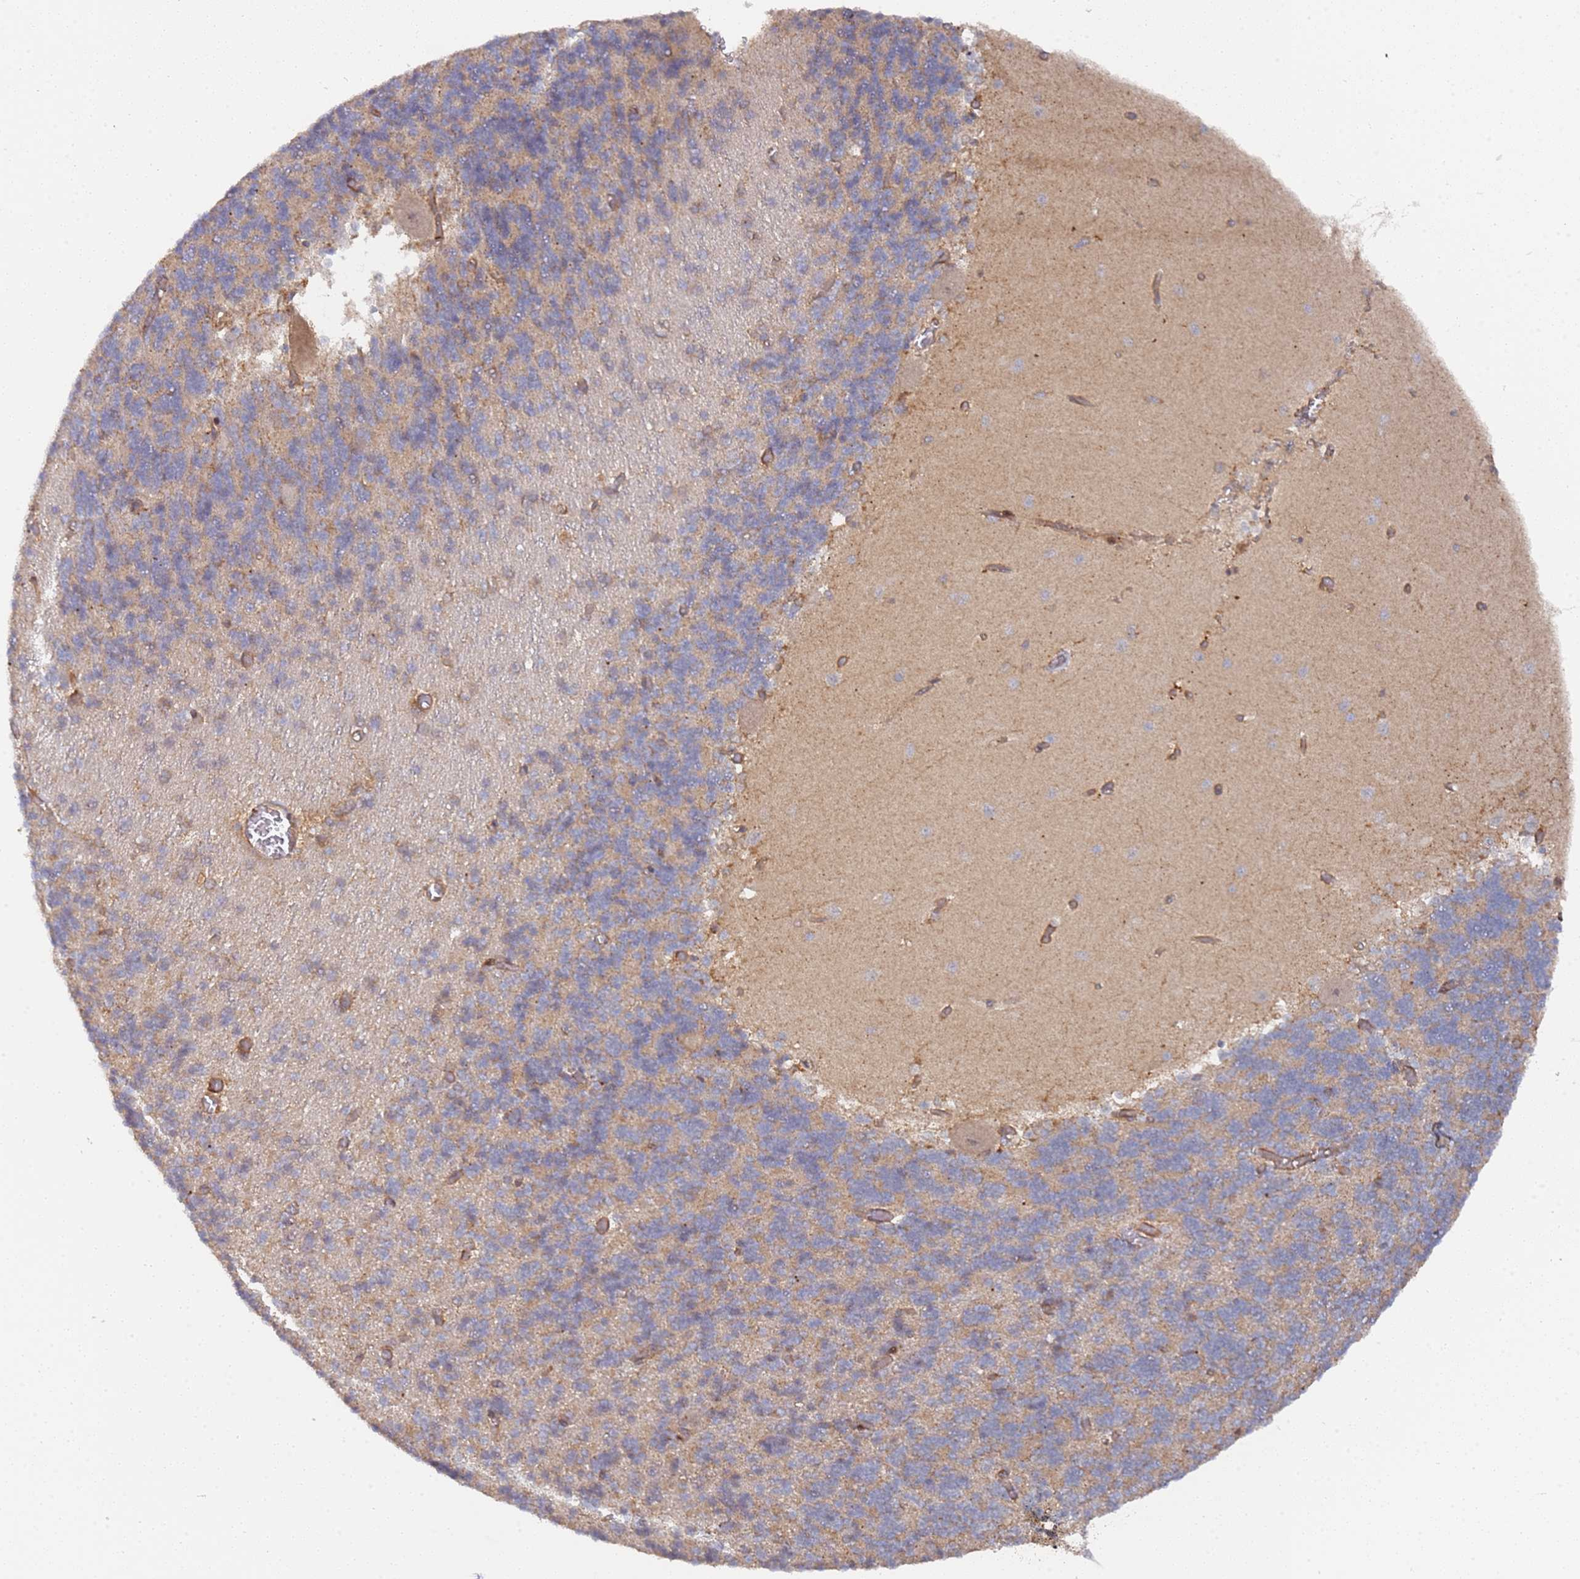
{"staining": {"intensity": "weak", "quantity": "<25%", "location": "cytoplasmic/membranous"}, "tissue": "cerebellum", "cell_type": "Cells in granular layer", "image_type": "normal", "snomed": [{"axis": "morphology", "description": "Normal tissue, NOS"}, {"axis": "topography", "description": "Cerebellum"}], "caption": "A high-resolution image shows IHC staining of benign cerebellum, which displays no significant positivity in cells in granular layer. The staining was performed using DAB to visualize the protein expression in brown, while the nuclei were stained in blue with hematoxylin (Magnification: 20x).", "gene": "DDX60", "patient": {"sex": "male", "age": 37}}